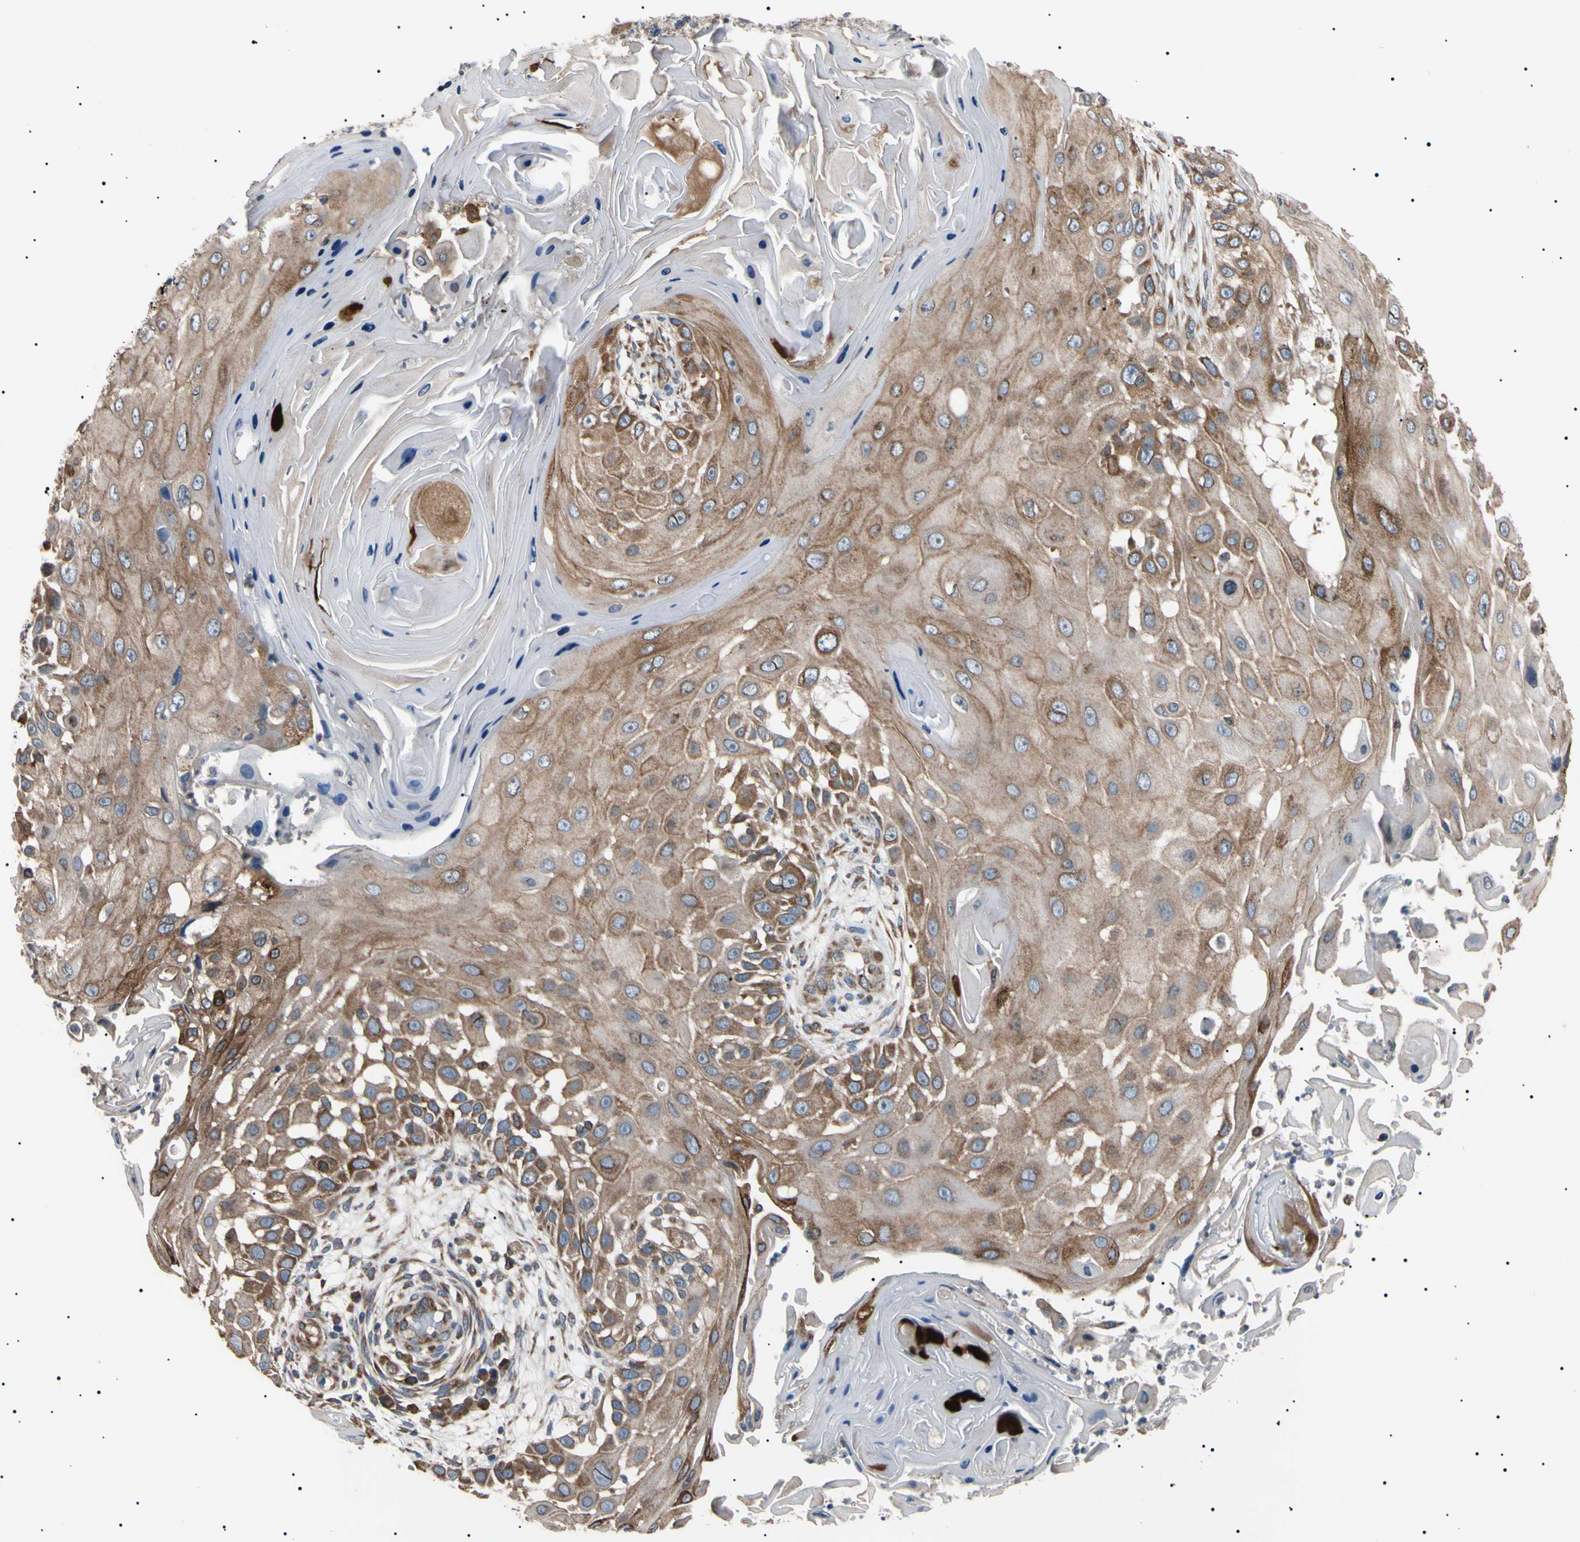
{"staining": {"intensity": "moderate", "quantity": ">75%", "location": "cytoplasmic/membranous"}, "tissue": "skin cancer", "cell_type": "Tumor cells", "image_type": "cancer", "snomed": [{"axis": "morphology", "description": "Squamous cell carcinoma, NOS"}, {"axis": "topography", "description": "Skin"}], "caption": "IHC image of neoplastic tissue: skin cancer stained using IHC reveals medium levels of moderate protein expression localized specifically in the cytoplasmic/membranous of tumor cells, appearing as a cytoplasmic/membranous brown color.", "gene": "VAPA", "patient": {"sex": "female", "age": 44}}